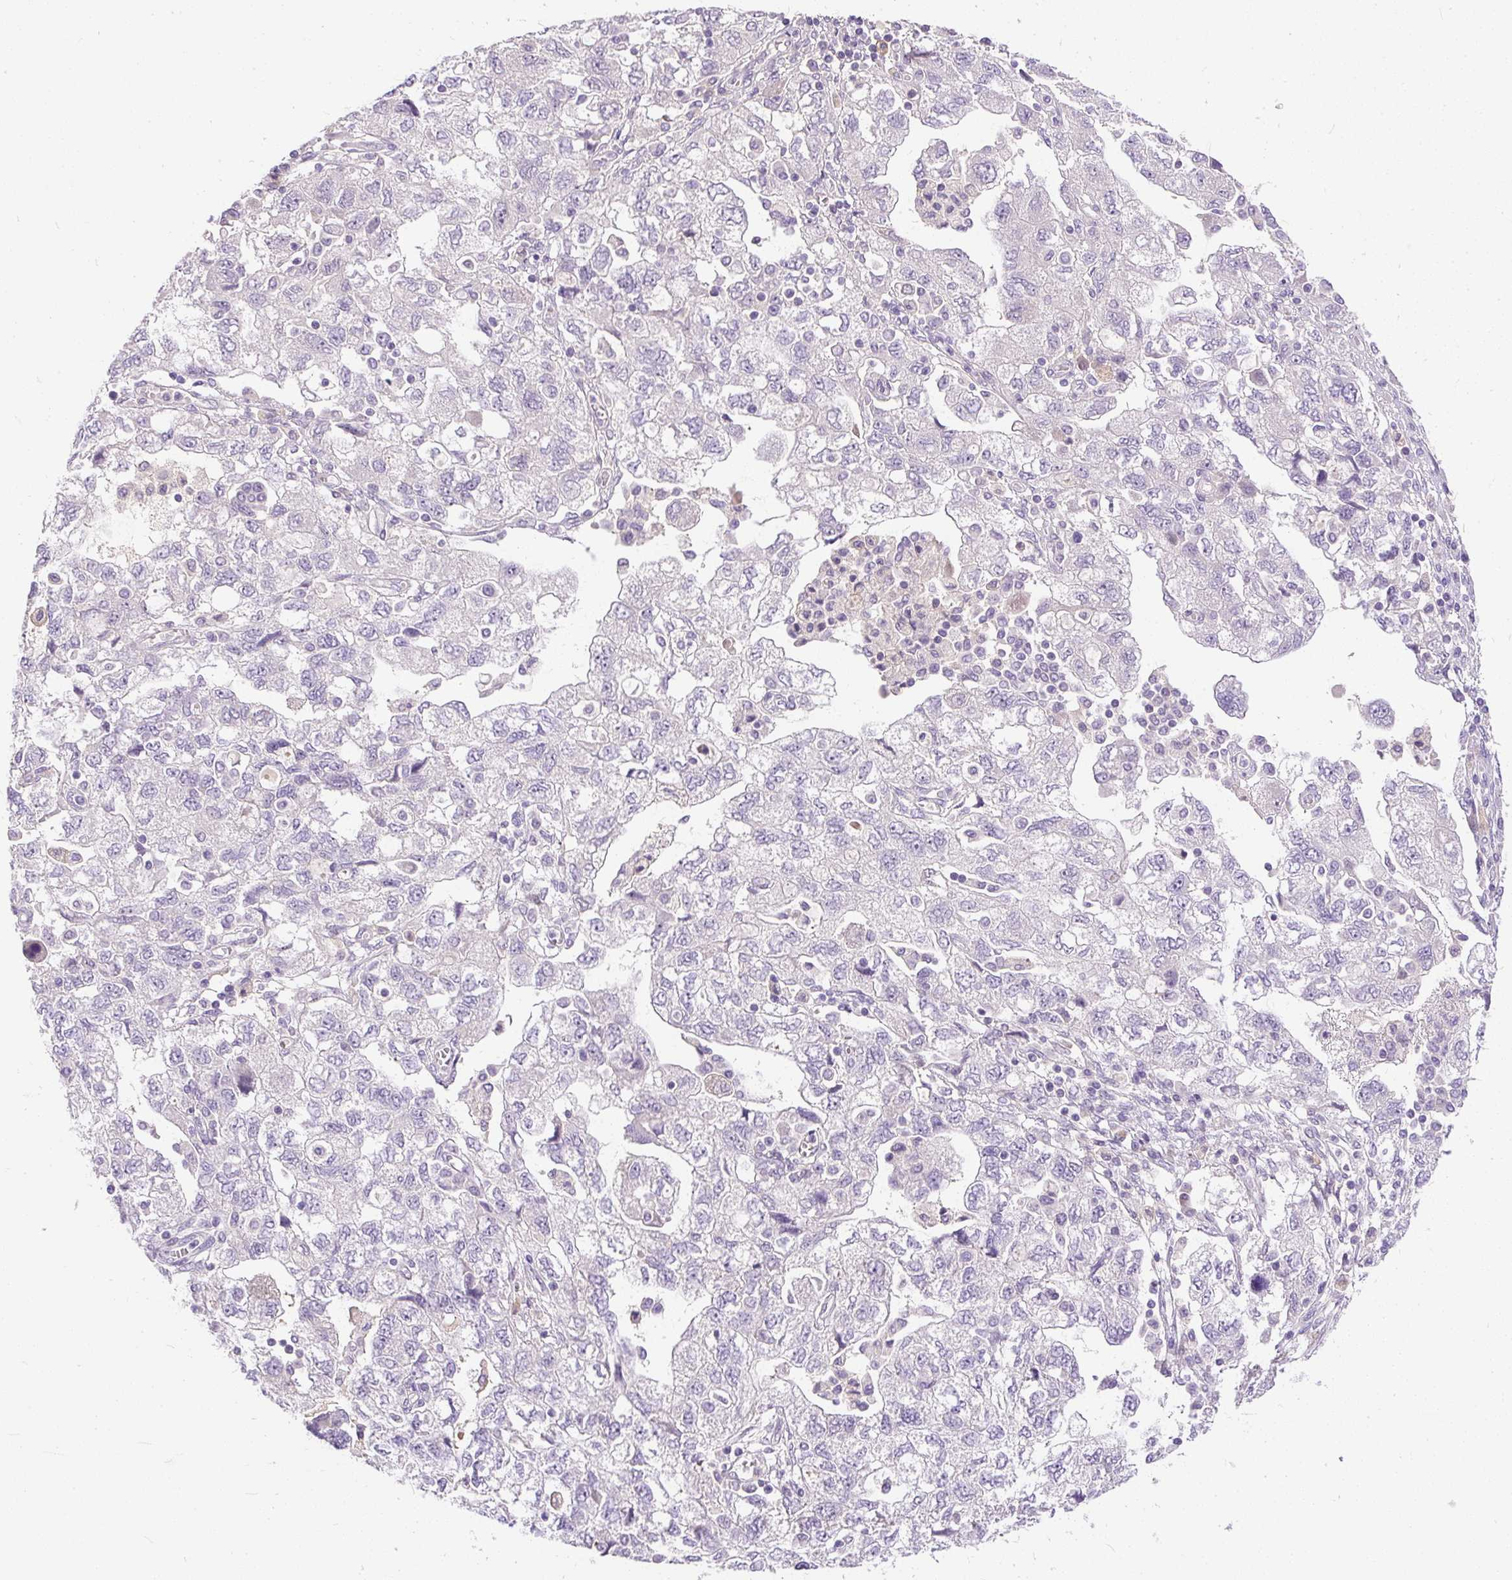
{"staining": {"intensity": "negative", "quantity": "none", "location": "none"}, "tissue": "ovarian cancer", "cell_type": "Tumor cells", "image_type": "cancer", "snomed": [{"axis": "morphology", "description": "Carcinoma, NOS"}, {"axis": "morphology", "description": "Cystadenocarcinoma, serous, NOS"}, {"axis": "topography", "description": "Ovary"}], "caption": "This histopathology image is of ovarian cancer stained with immunohistochemistry to label a protein in brown with the nuclei are counter-stained blue. There is no positivity in tumor cells. The staining was performed using DAB (3,3'-diaminobenzidine) to visualize the protein expression in brown, while the nuclei were stained in blue with hematoxylin (Magnification: 20x).", "gene": "KRTAP20-3", "patient": {"sex": "female", "age": 69}}